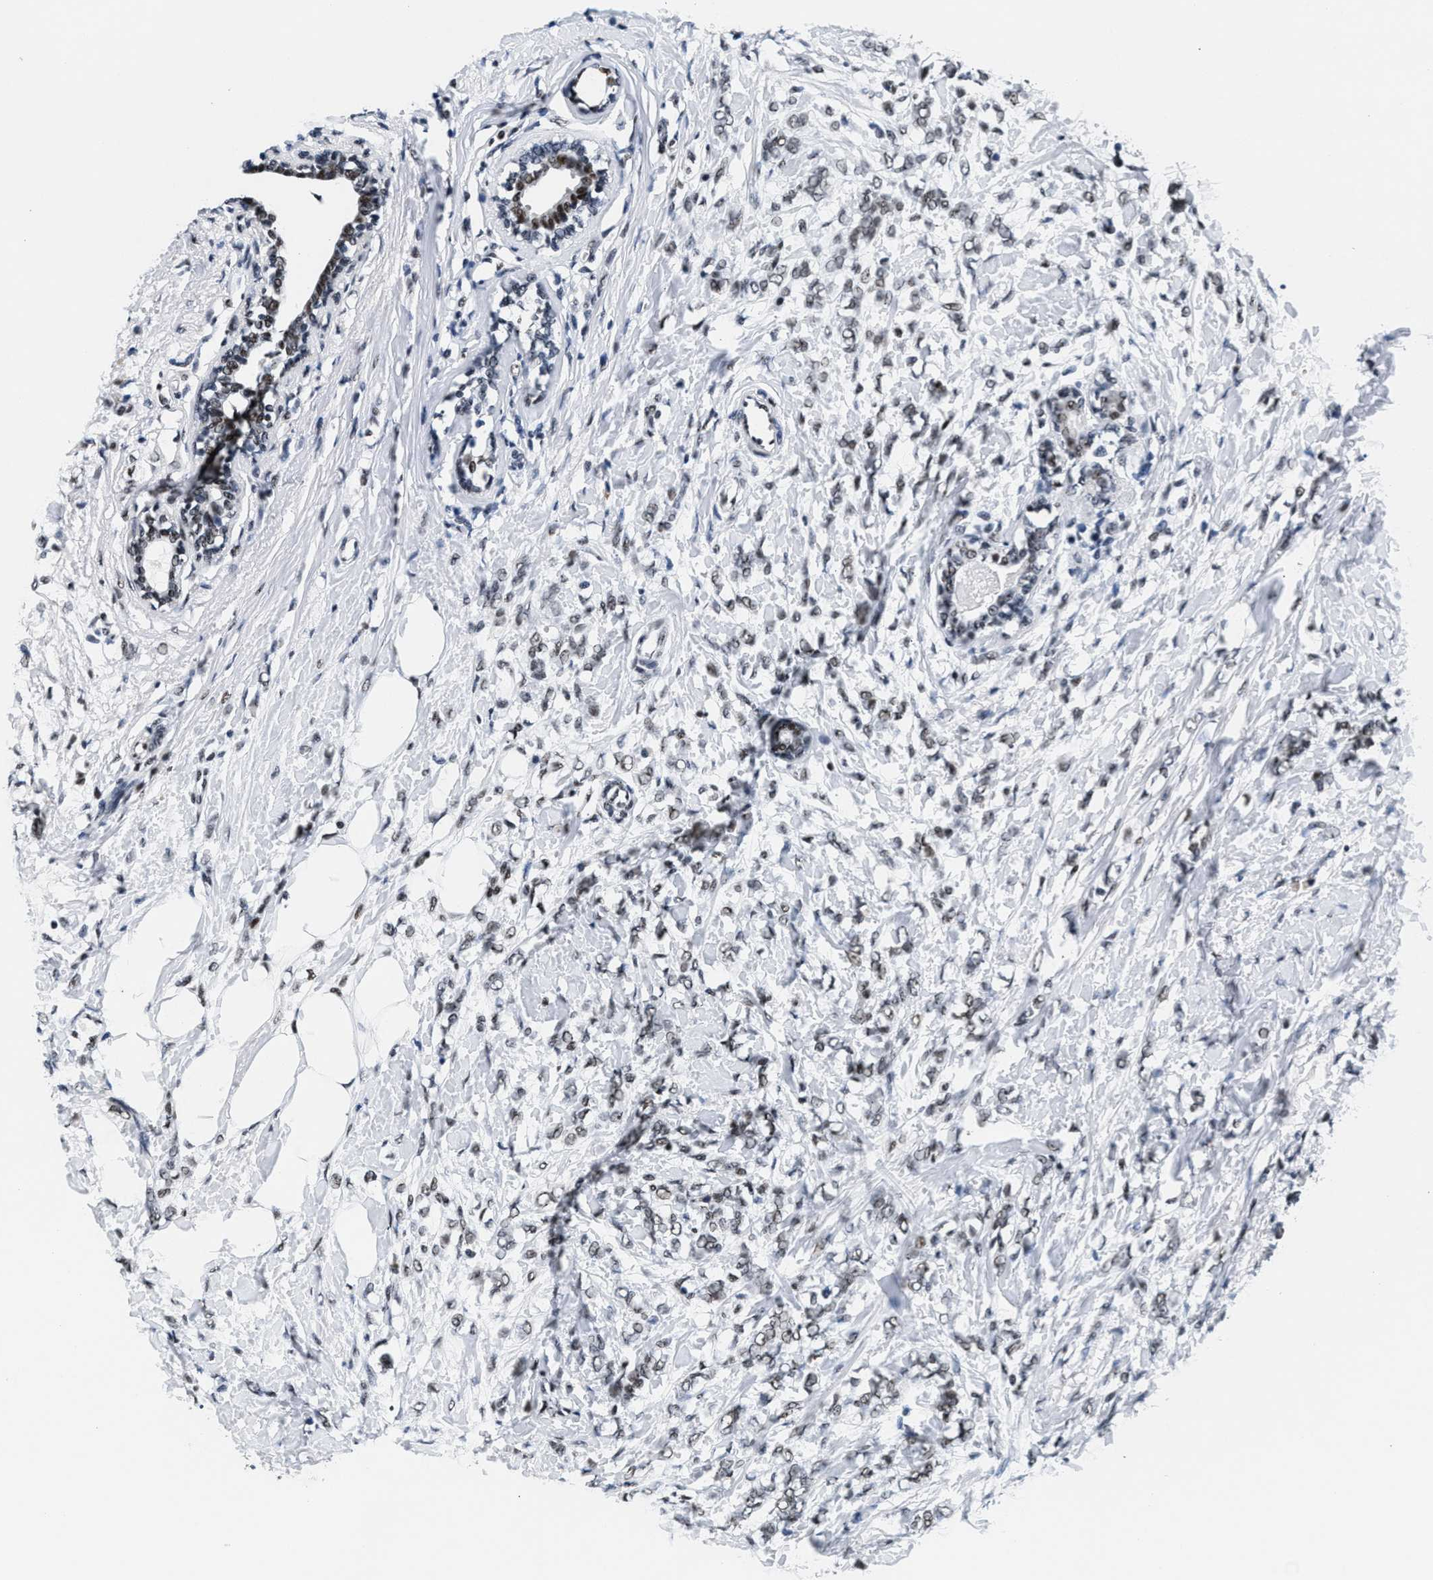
{"staining": {"intensity": "weak", "quantity": ">75%", "location": "nuclear"}, "tissue": "breast cancer", "cell_type": "Tumor cells", "image_type": "cancer", "snomed": [{"axis": "morphology", "description": "Lobular carcinoma, in situ"}, {"axis": "morphology", "description": "Lobular carcinoma"}, {"axis": "topography", "description": "Breast"}], "caption": "This is a histology image of IHC staining of breast cancer (lobular carcinoma in situ), which shows weak expression in the nuclear of tumor cells.", "gene": "RAD50", "patient": {"sex": "female", "age": 41}}